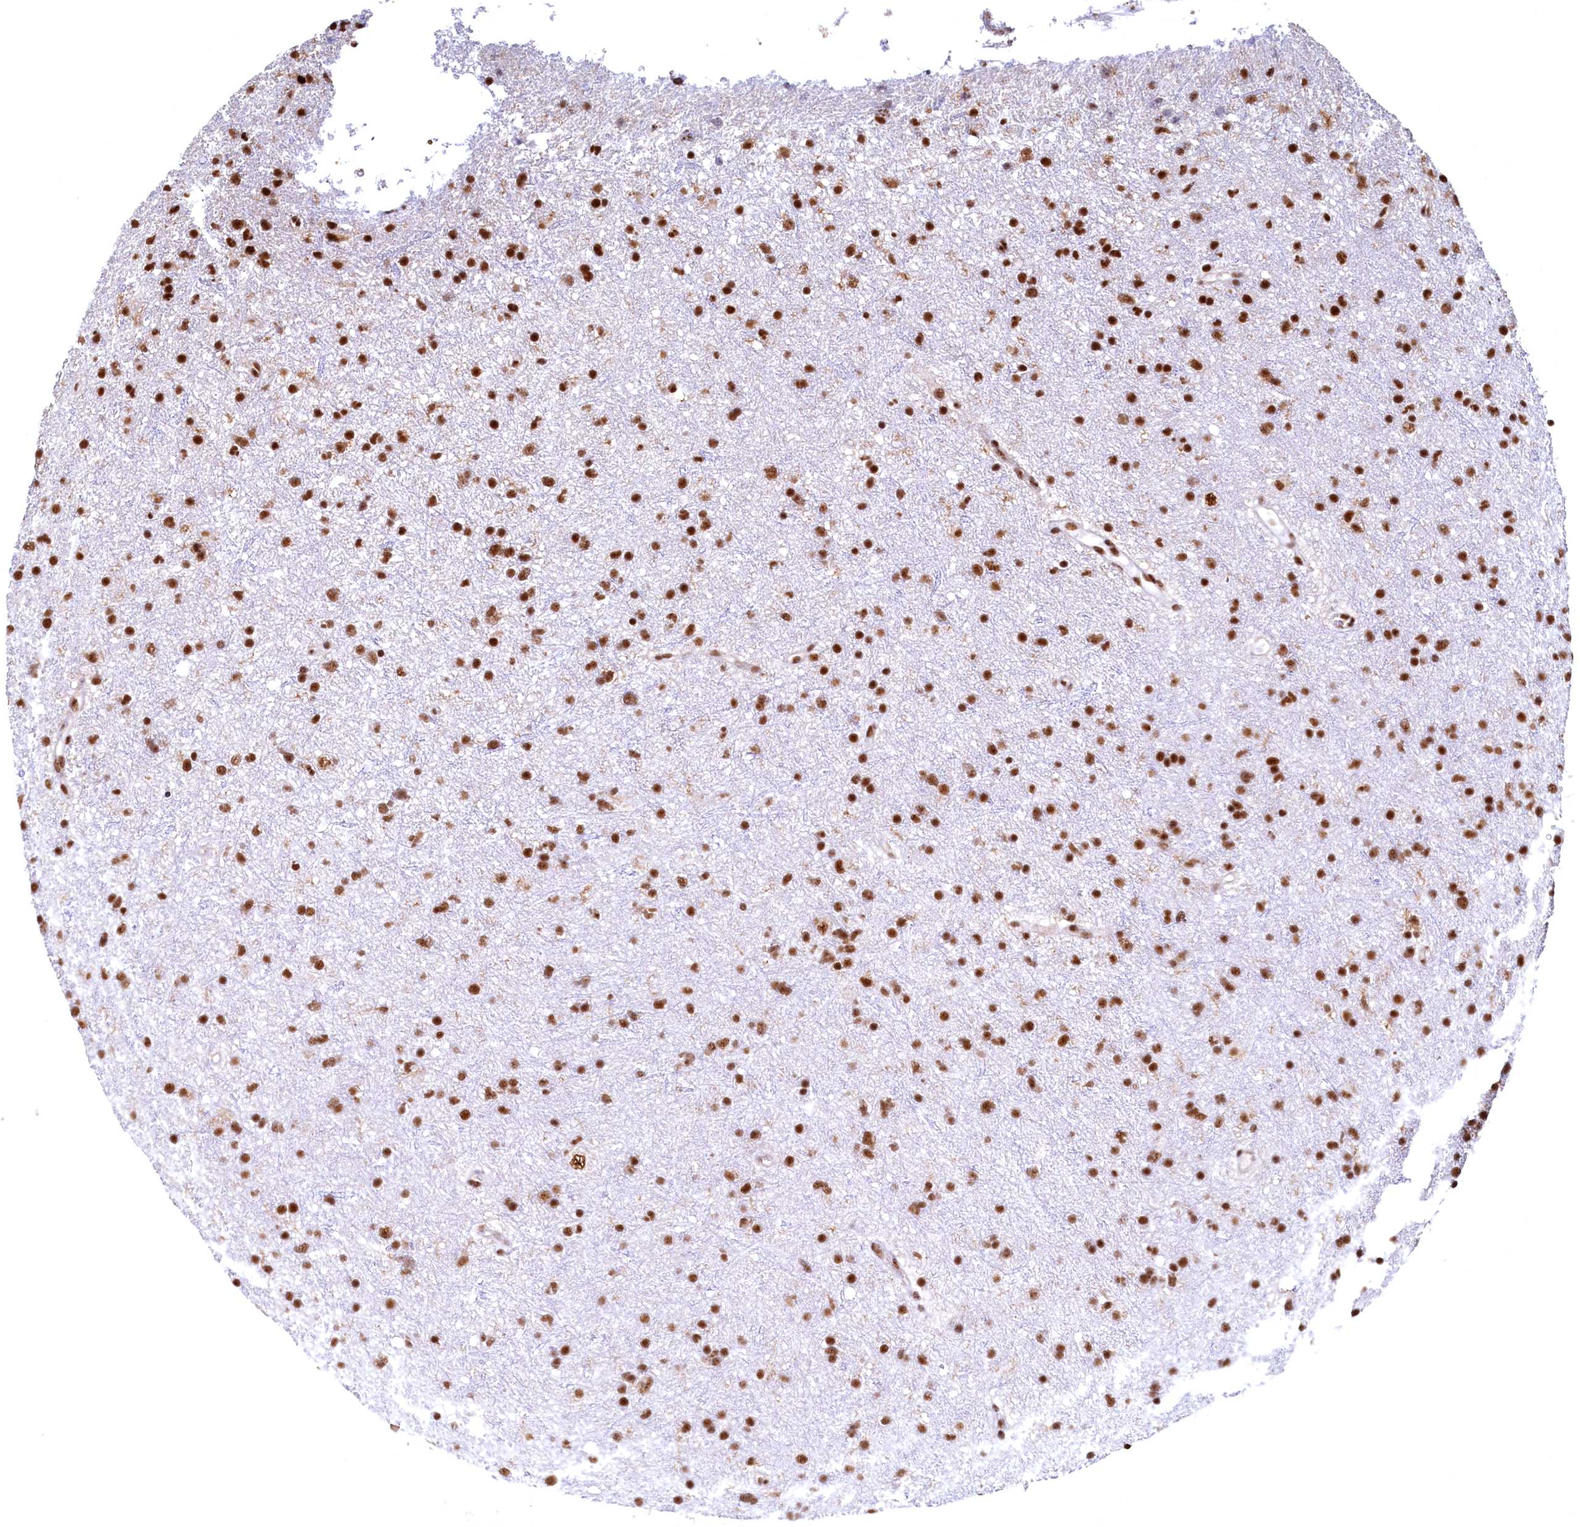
{"staining": {"intensity": "strong", "quantity": ">75%", "location": "nuclear"}, "tissue": "glioma", "cell_type": "Tumor cells", "image_type": "cancer", "snomed": [{"axis": "morphology", "description": "Glioma, malignant, Low grade"}, {"axis": "topography", "description": "Cerebral cortex"}], "caption": "This histopathology image reveals immunohistochemistry staining of human malignant low-grade glioma, with high strong nuclear staining in about >75% of tumor cells.", "gene": "RSRC2", "patient": {"sex": "female", "age": 39}}